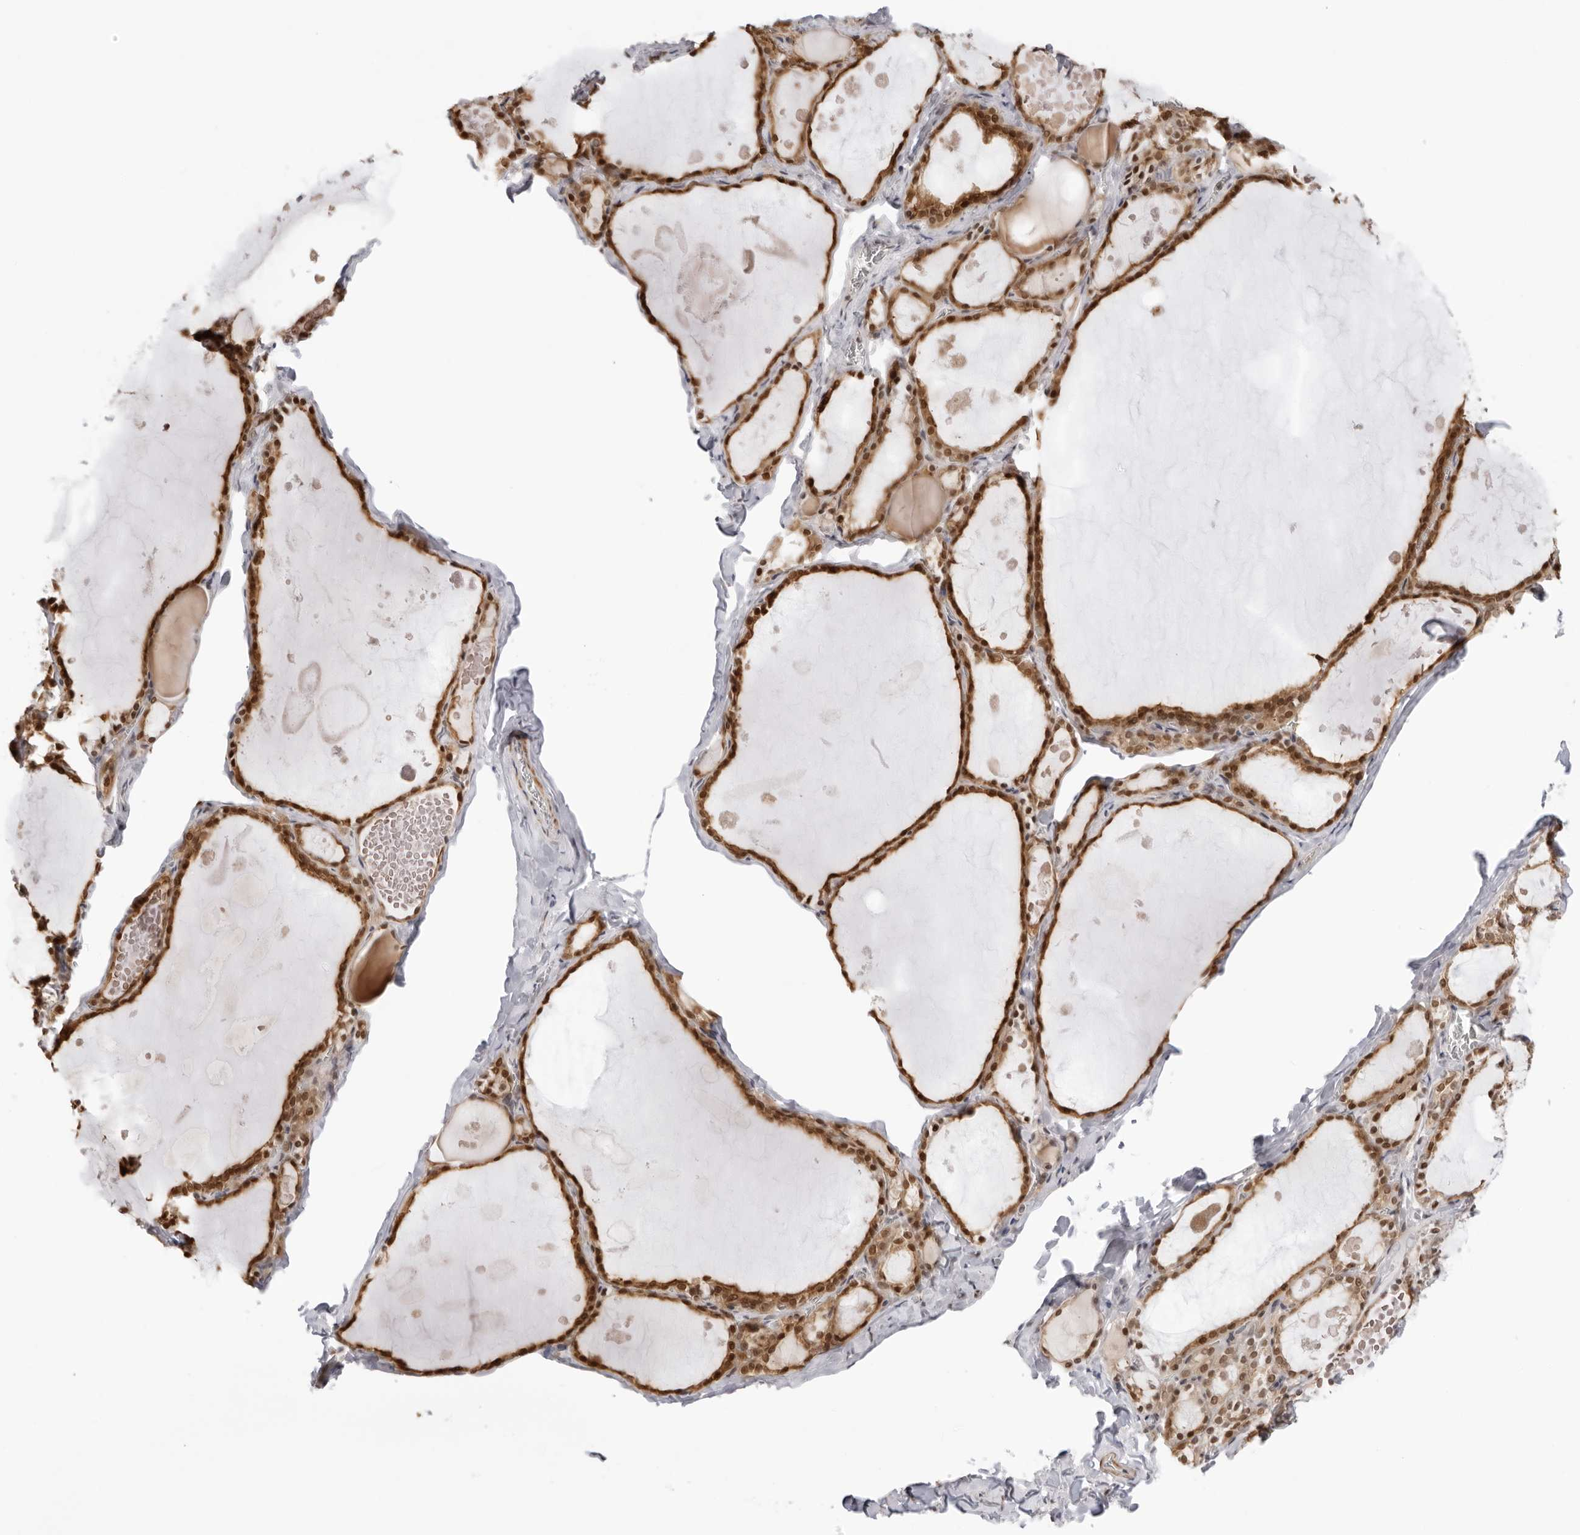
{"staining": {"intensity": "strong", "quantity": ">75%", "location": "cytoplasmic/membranous,nuclear"}, "tissue": "thyroid gland", "cell_type": "Glandular cells", "image_type": "normal", "snomed": [{"axis": "morphology", "description": "Normal tissue, NOS"}, {"axis": "topography", "description": "Thyroid gland"}], "caption": "Immunohistochemistry (IHC) (DAB (3,3'-diaminobenzidine)) staining of normal thyroid gland displays strong cytoplasmic/membranous,nuclear protein staining in approximately >75% of glandular cells.", "gene": "RNF146", "patient": {"sex": "male", "age": 56}}